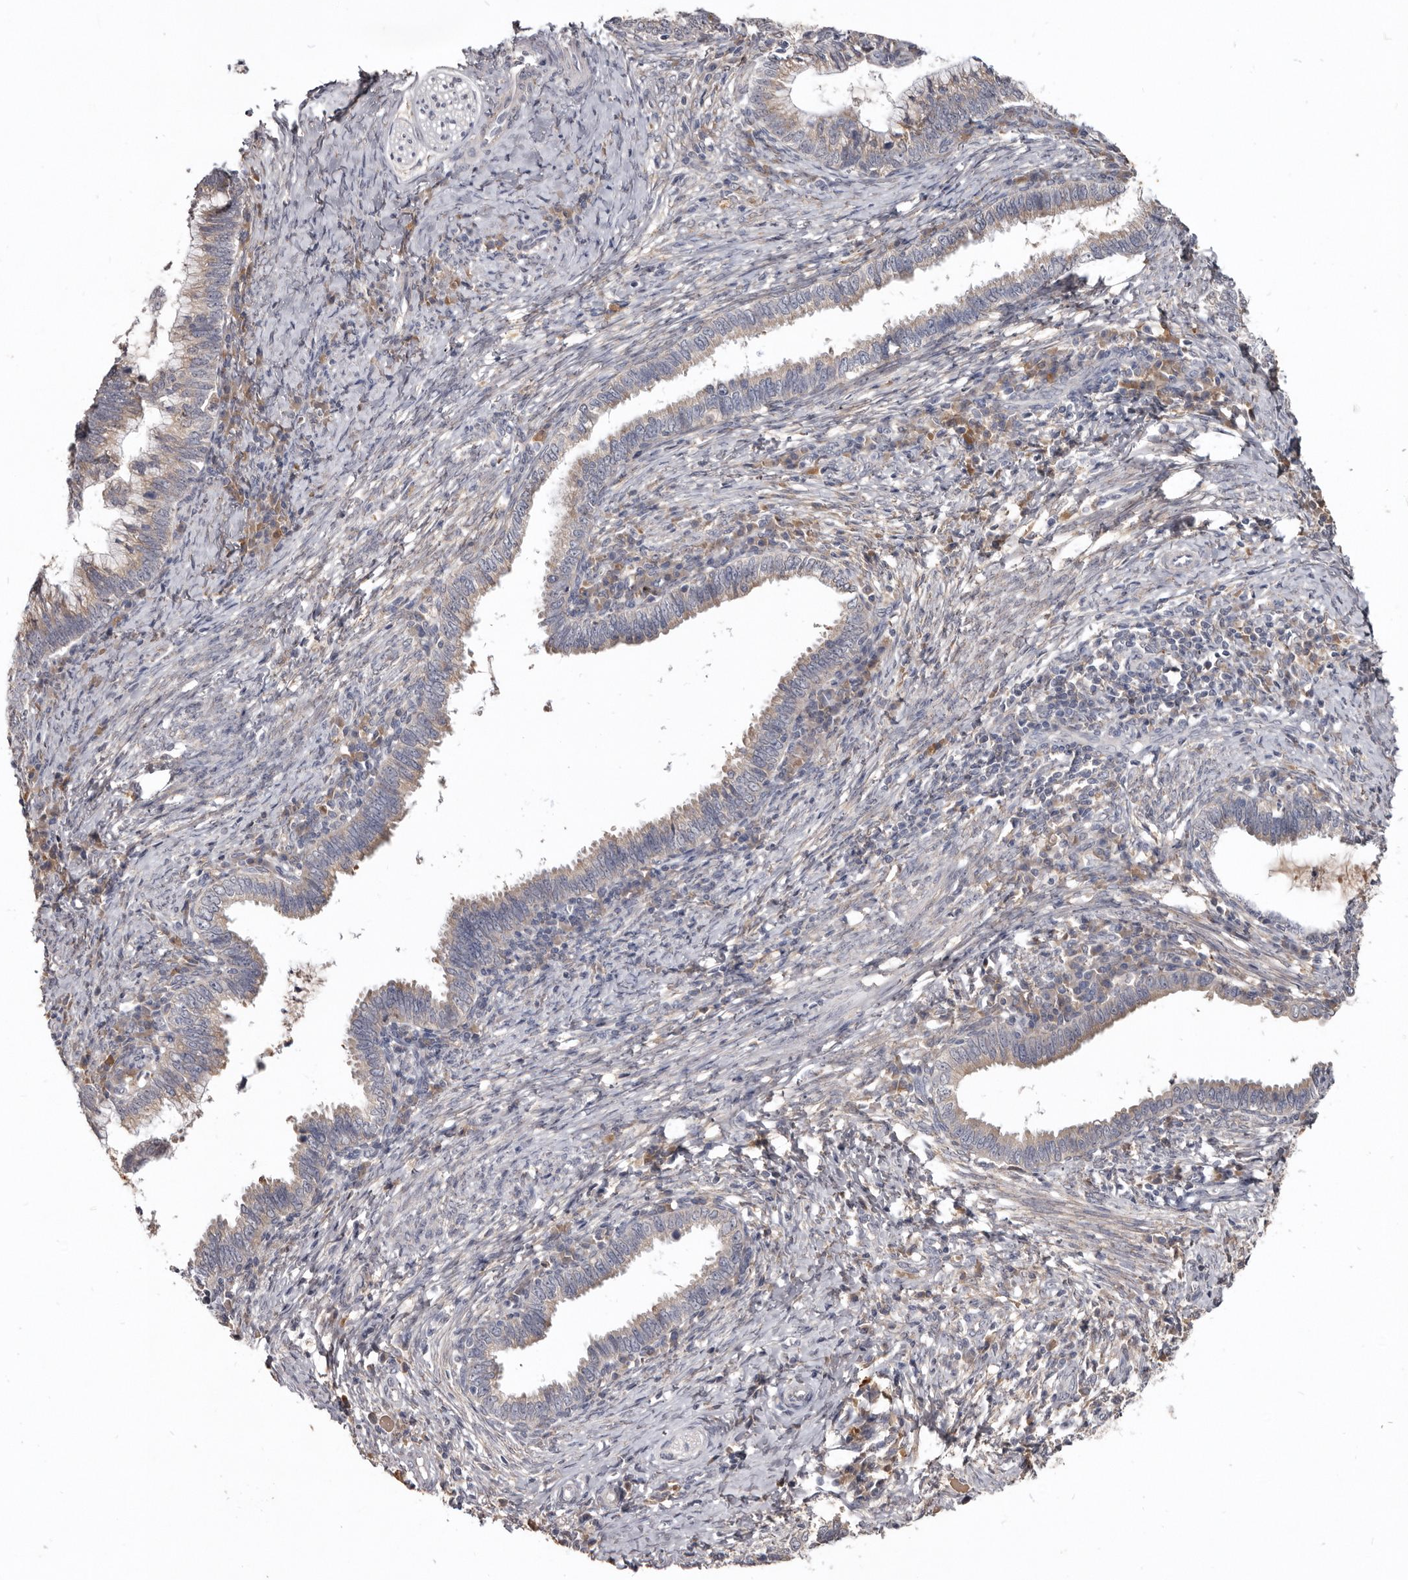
{"staining": {"intensity": "weak", "quantity": "<25%", "location": "cytoplasmic/membranous"}, "tissue": "cervical cancer", "cell_type": "Tumor cells", "image_type": "cancer", "snomed": [{"axis": "morphology", "description": "Adenocarcinoma, NOS"}, {"axis": "topography", "description": "Cervix"}], "caption": "The photomicrograph exhibits no staining of tumor cells in adenocarcinoma (cervical).", "gene": "NENF", "patient": {"sex": "female", "age": 36}}